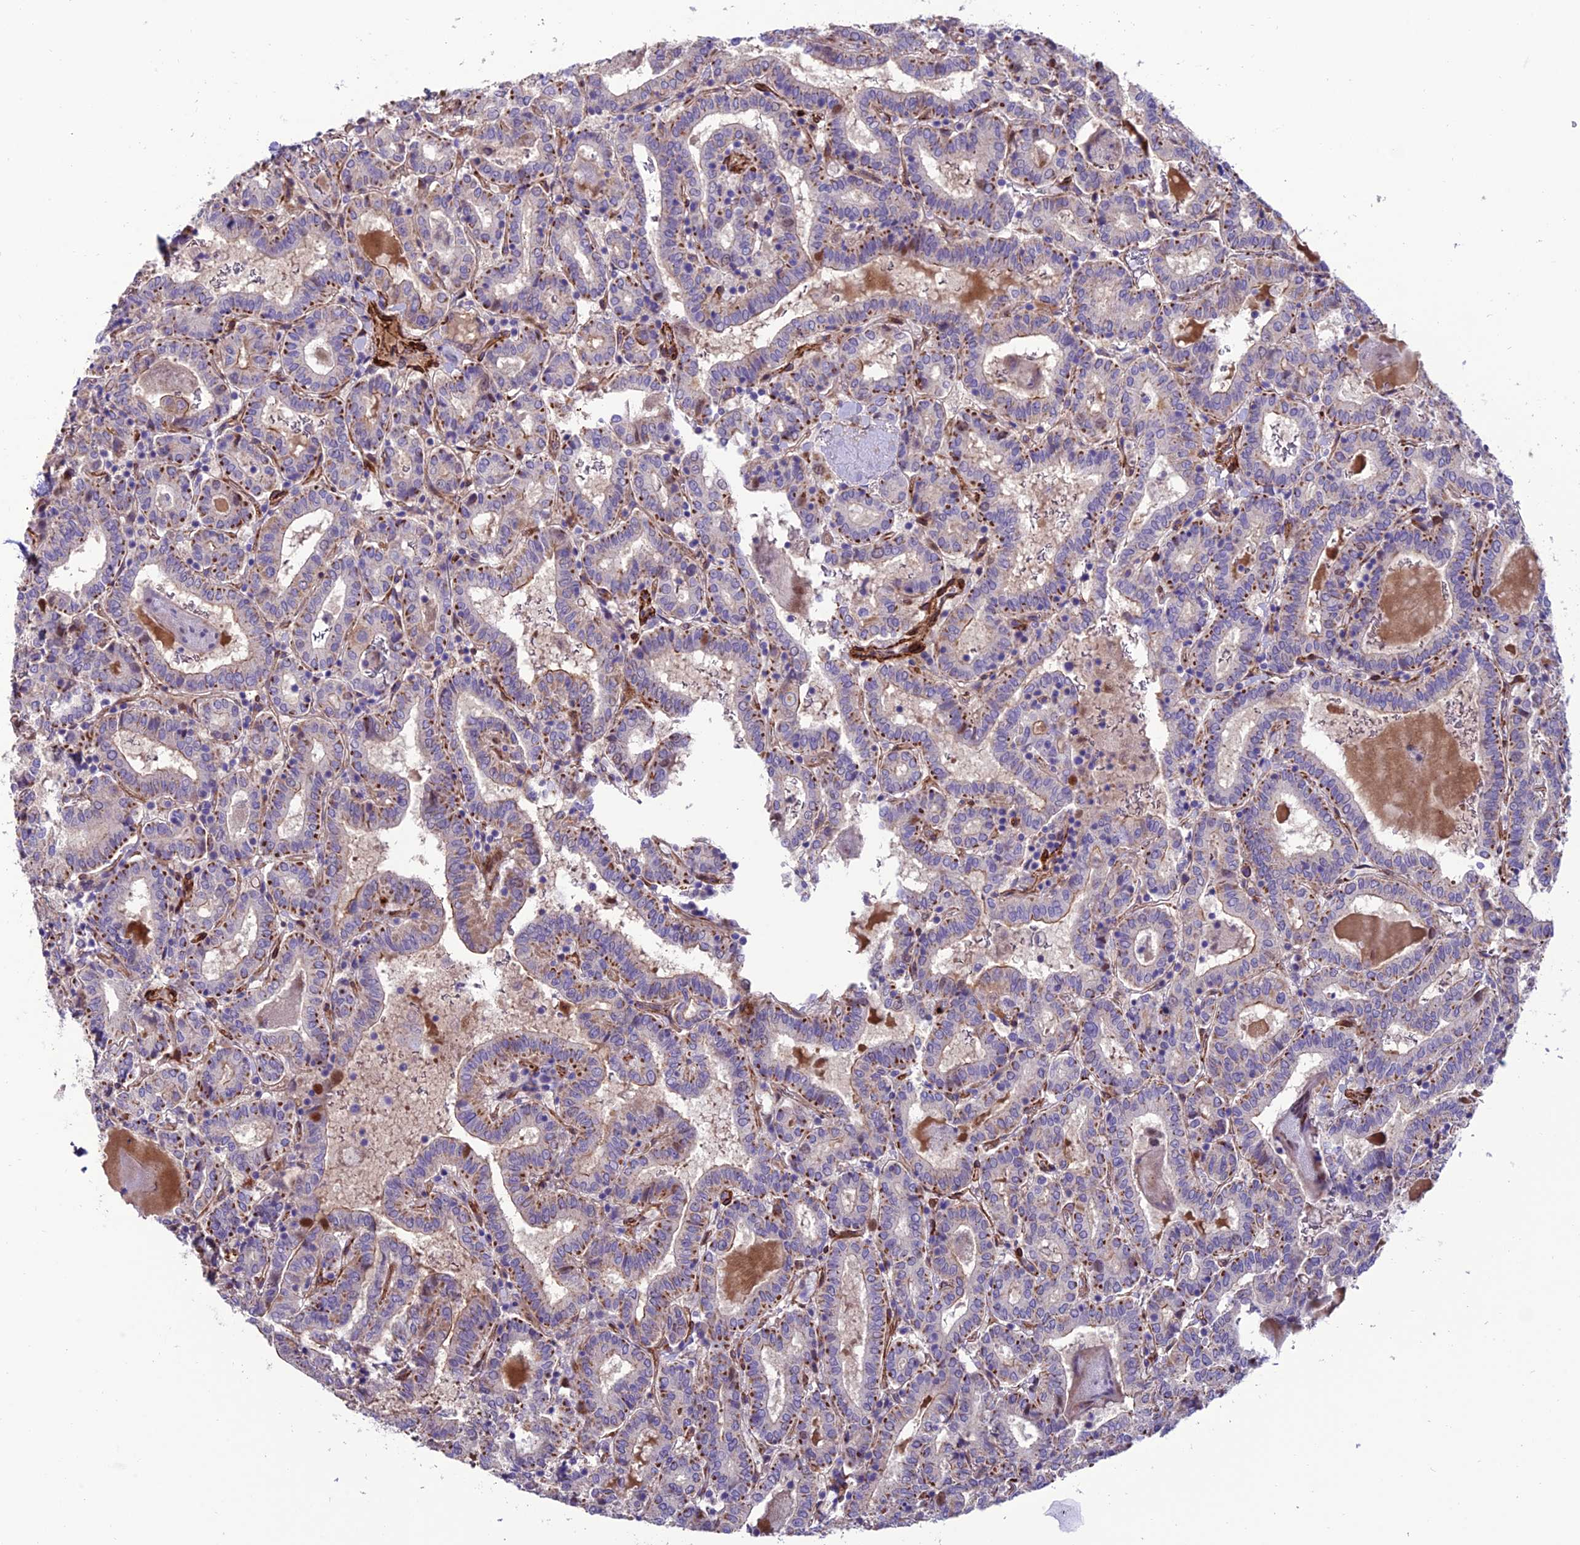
{"staining": {"intensity": "moderate", "quantity": "<25%", "location": "cytoplasmic/membranous"}, "tissue": "thyroid cancer", "cell_type": "Tumor cells", "image_type": "cancer", "snomed": [{"axis": "morphology", "description": "Papillary adenocarcinoma, NOS"}, {"axis": "topography", "description": "Thyroid gland"}], "caption": "There is low levels of moderate cytoplasmic/membranous expression in tumor cells of thyroid cancer (papillary adenocarcinoma), as demonstrated by immunohistochemical staining (brown color).", "gene": "REX1BD", "patient": {"sex": "female", "age": 72}}